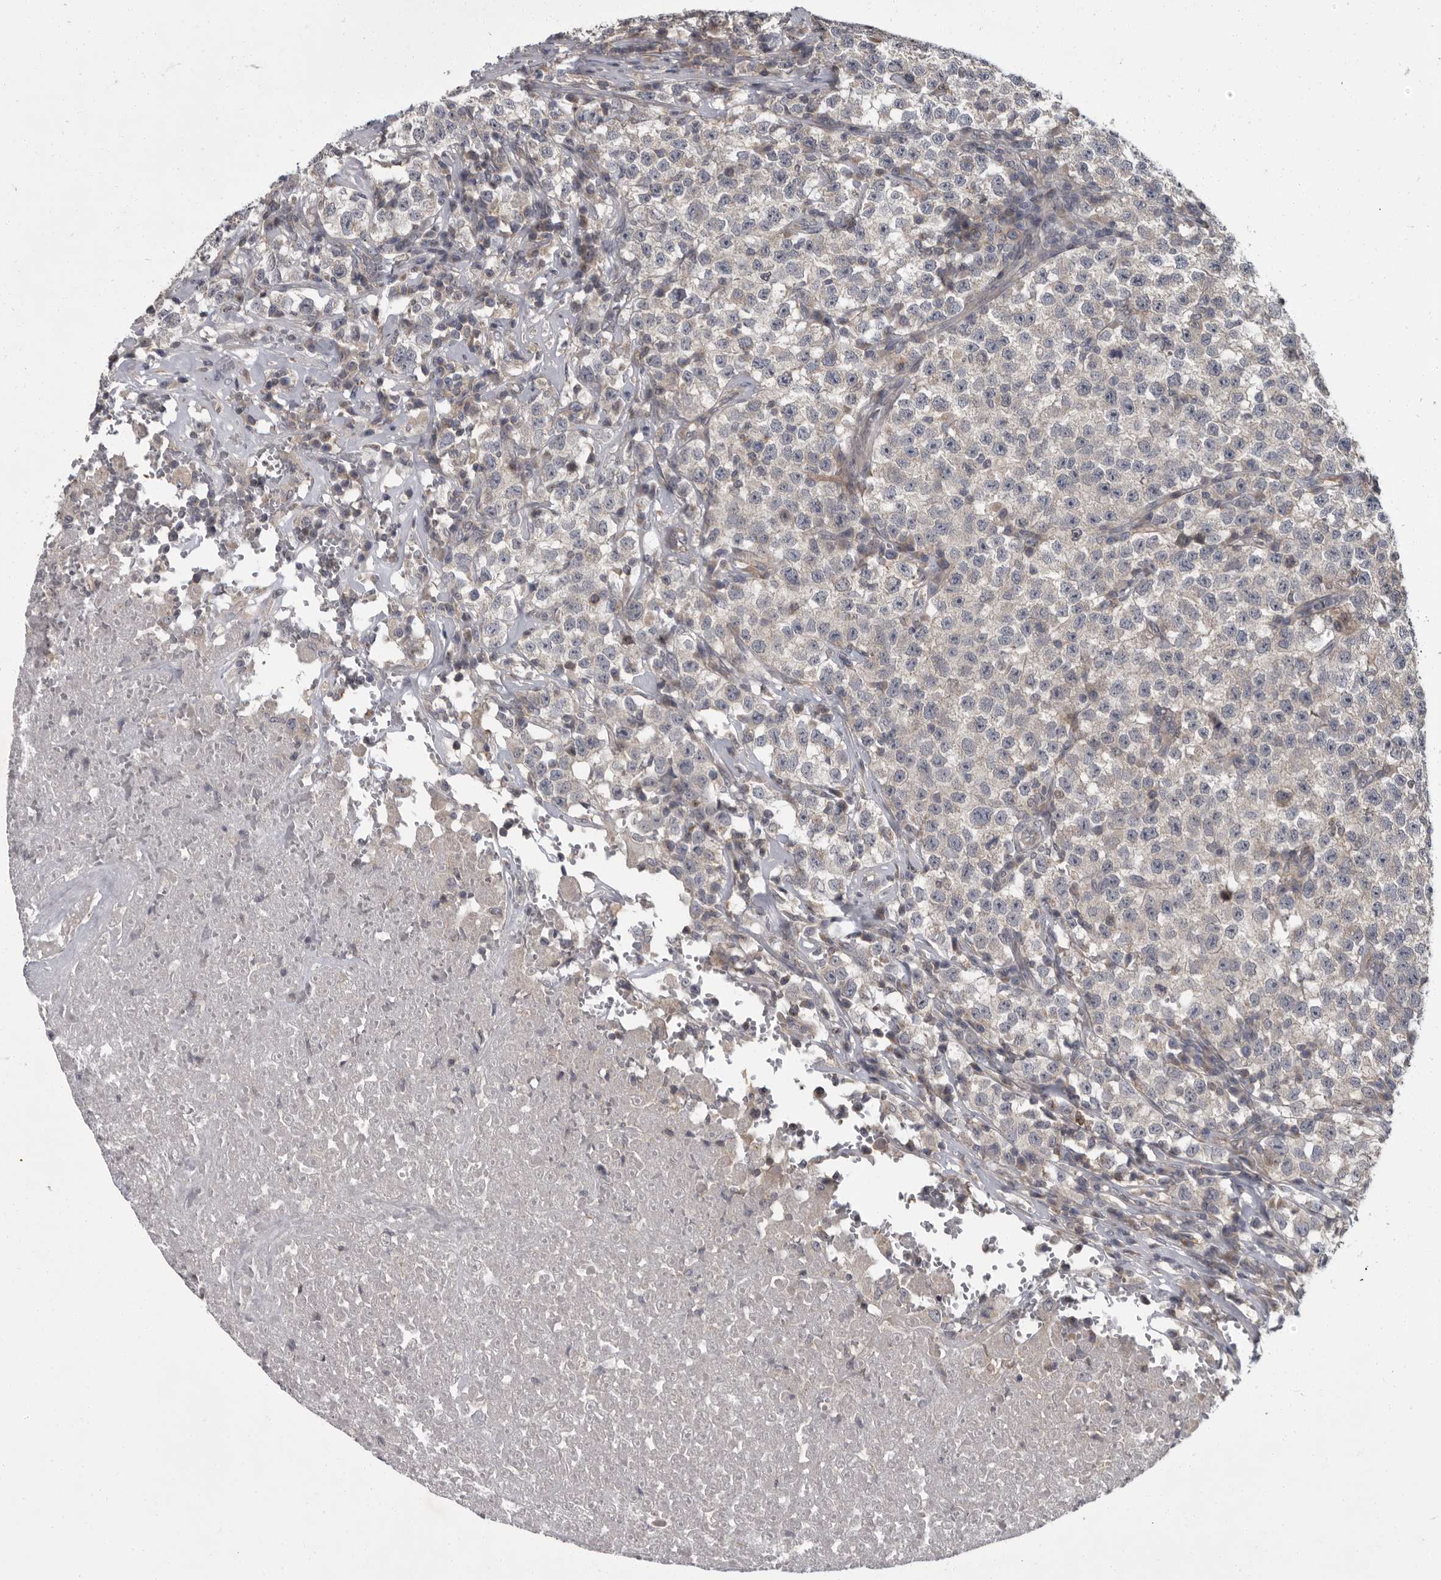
{"staining": {"intensity": "negative", "quantity": "none", "location": "none"}, "tissue": "testis cancer", "cell_type": "Tumor cells", "image_type": "cancer", "snomed": [{"axis": "morphology", "description": "Seminoma, NOS"}, {"axis": "topography", "description": "Testis"}], "caption": "Immunohistochemistry micrograph of human testis cancer (seminoma) stained for a protein (brown), which displays no positivity in tumor cells. (DAB (3,3'-diaminobenzidine) immunohistochemistry (IHC) with hematoxylin counter stain).", "gene": "PDE7A", "patient": {"sex": "male", "age": 22}}